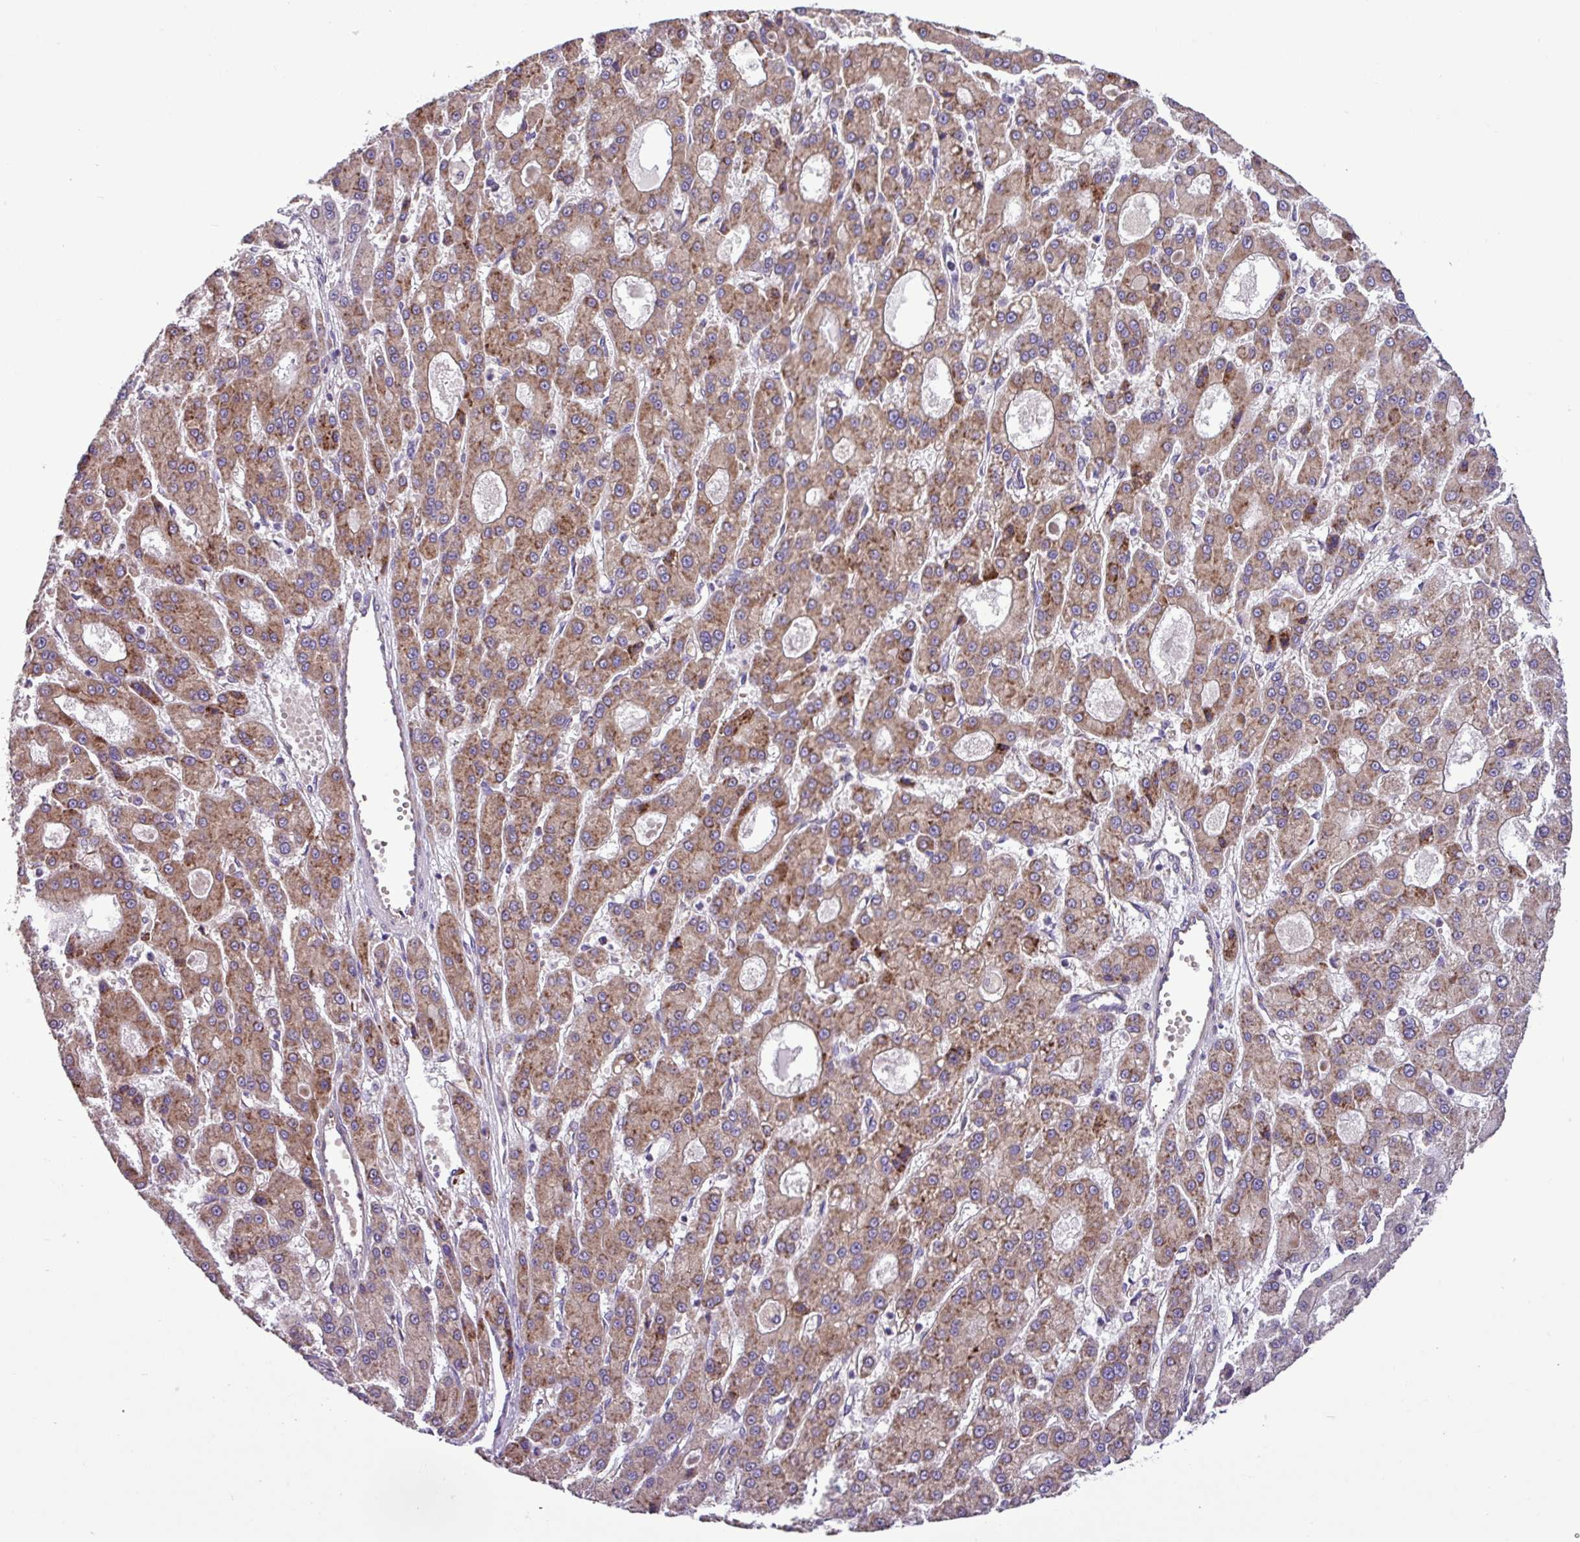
{"staining": {"intensity": "moderate", "quantity": ">75%", "location": "cytoplasmic/membranous"}, "tissue": "liver cancer", "cell_type": "Tumor cells", "image_type": "cancer", "snomed": [{"axis": "morphology", "description": "Carcinoma, Hepatocellular, NOS"}, {"axis": "topography", "description": "Liver"}], "caption": "Brown immunohistochemical staining in human liver hepatocellular carcinoma displays moderate cytoplasmic/membranous positivity in approximately >75% of tumor cells.", "gene": "RPL13", "patient": {"sex": "male", "age": 70}}